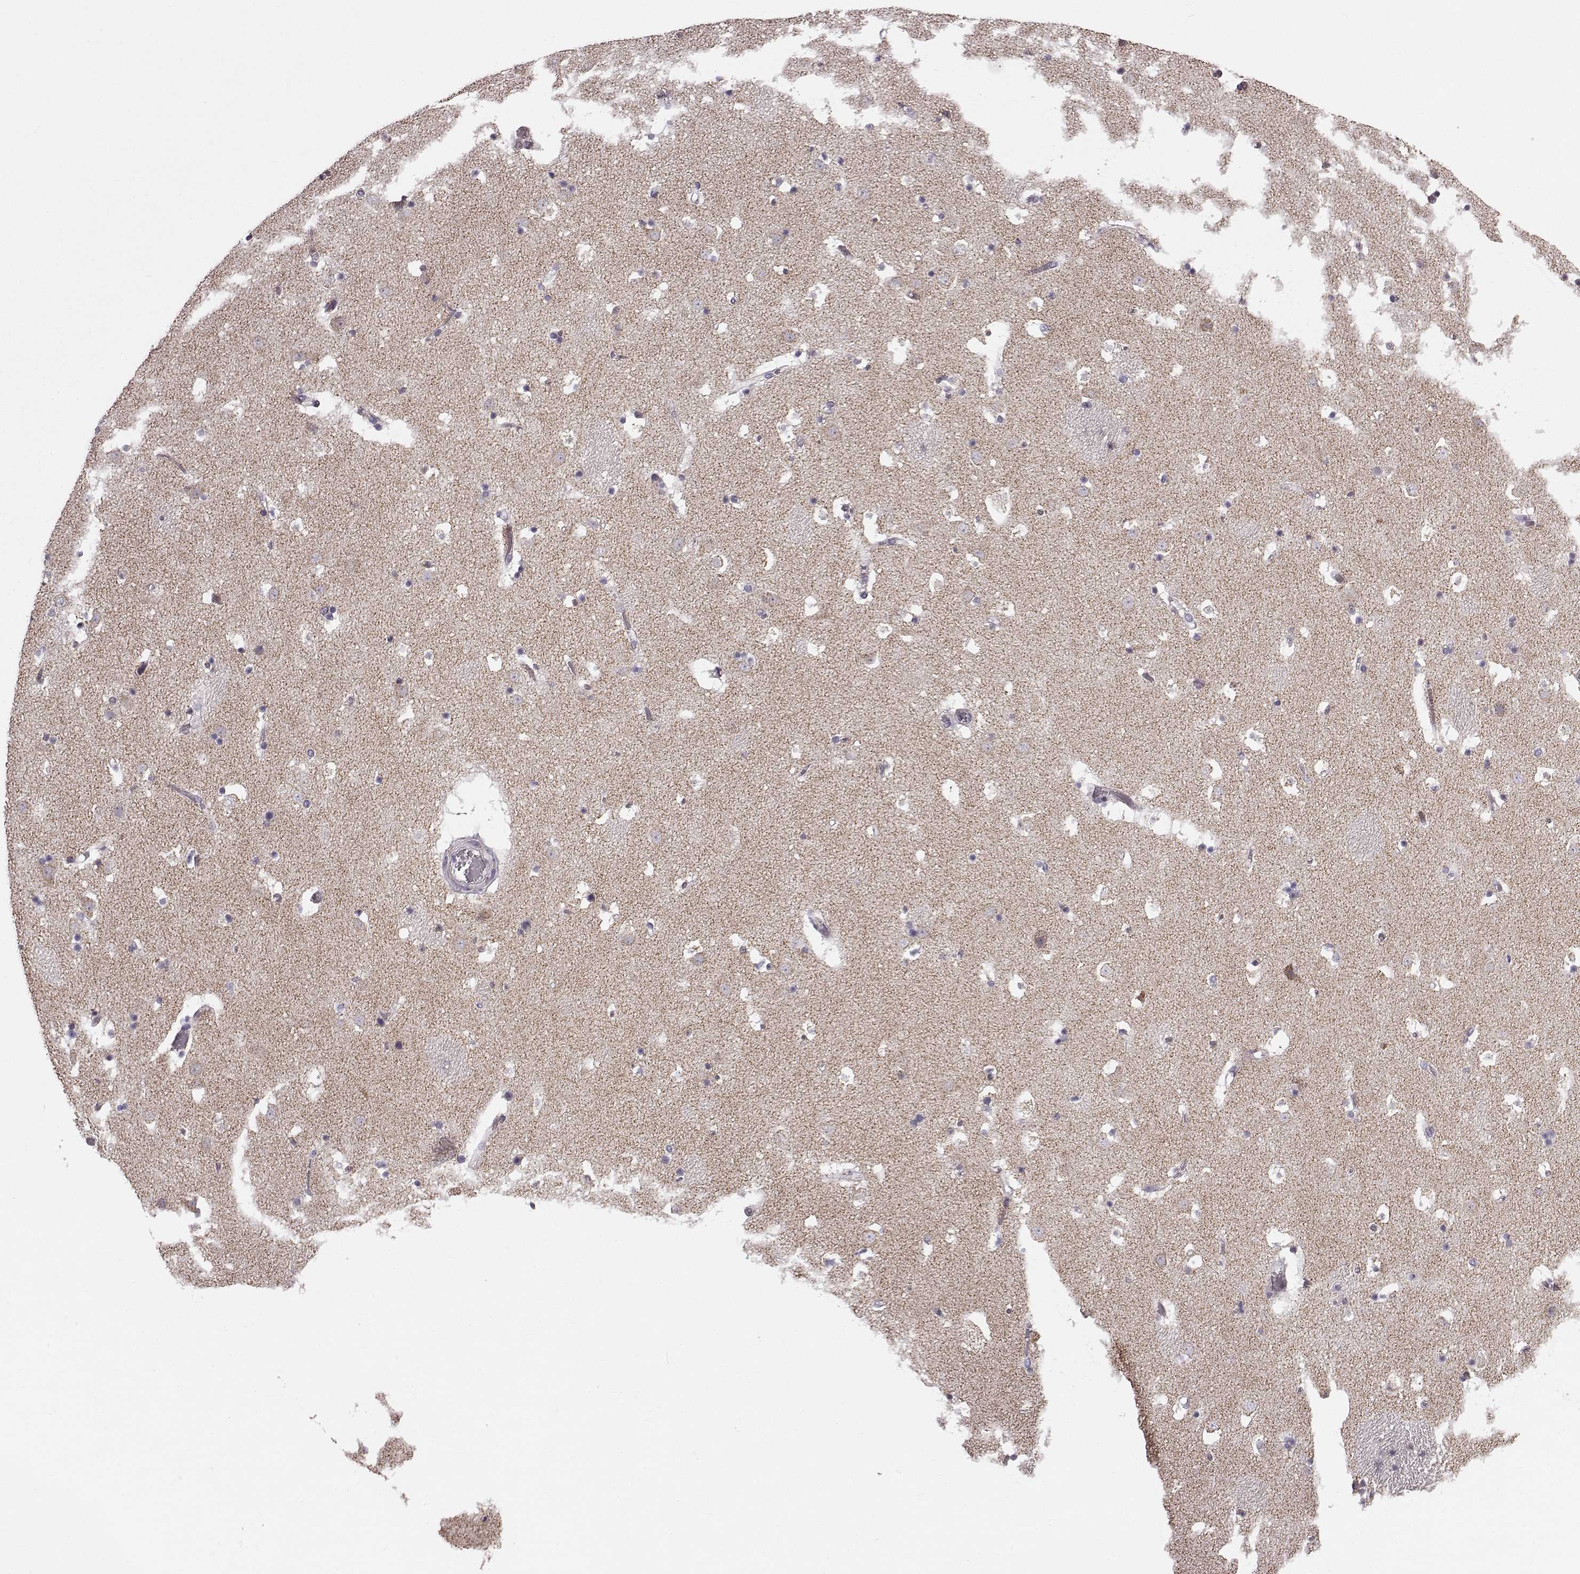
{"staining": {"intensity": "negative", "quantity": "none", "location": "none"}, "tissue": "caudate", "cell_type": "Glial cells", "image_type": "normal", "snomed": [{"axis": "morphology", "description": "Normal tissue, NOS"}, {"axis": "topography", "description": "Lateral ventricle wall"}], "caption": "DAB (3,3'-diaminobenzidine) immunohistochemical staining of unremarkable caudate displays no significant expression in glial cells.", "gene": "FAM8A1", "patient": {"sex": "female", "age": 42}}